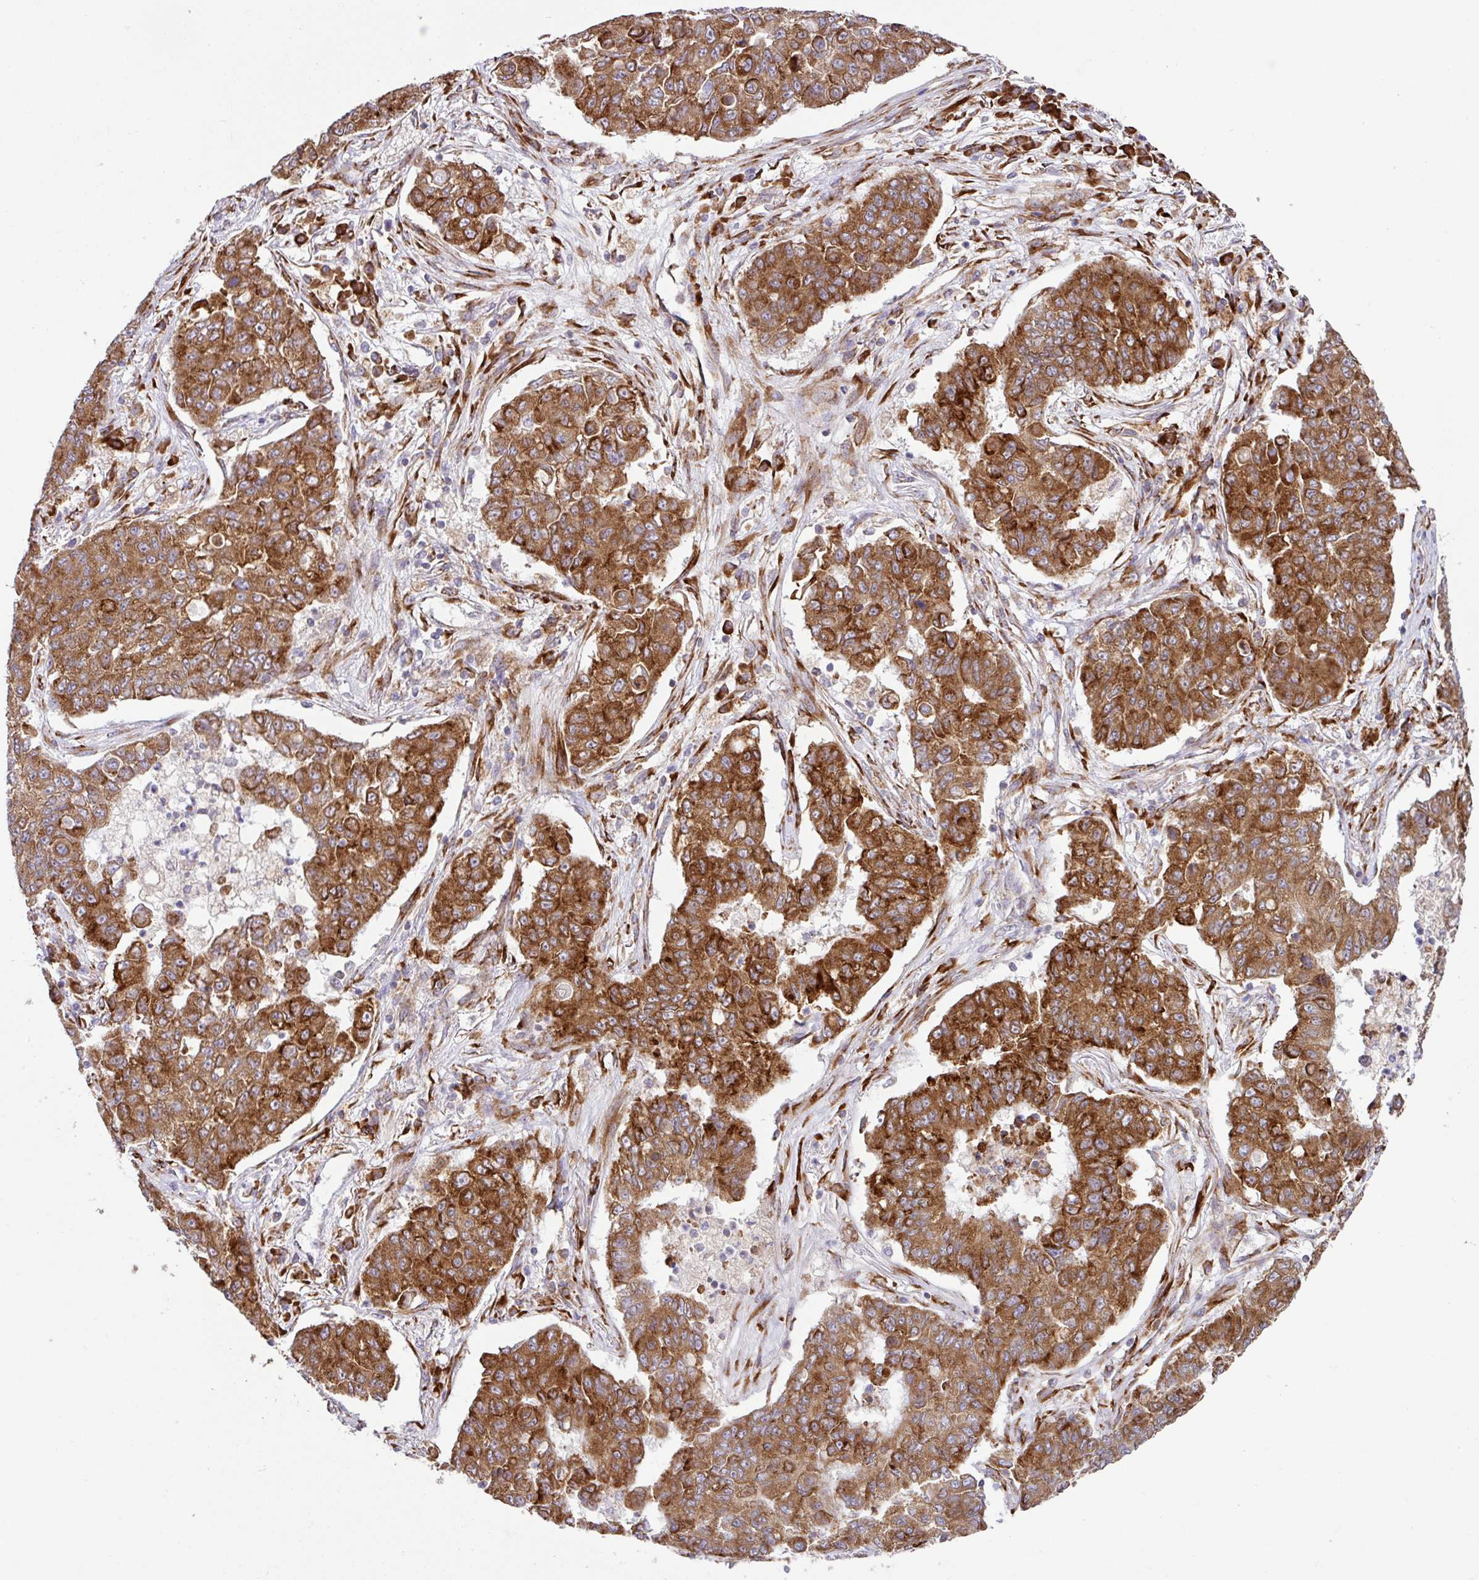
{"staining": {"intensity": "strong", "quantity": ">75%", "location": "cytoplasmic/membranous"}, "tissue": "lung cancer", "cell_type": "Tumor cells", "image_type": "cancer", "snomed": [{"axis": "morphology", "description": "Squamous cell carcinoma, NOS"}, {"axis": "topography", "description": "Lung"}], "caption": "Immunohistochemistry of human lung cancer (squamous cell carcinoma) reveals high levels of strong cytoplasmic/membranous positivity in approximately >75% of tumor cells.", "gene": "SLC39A7", "patient": {"sex": "male", "age": 74}}